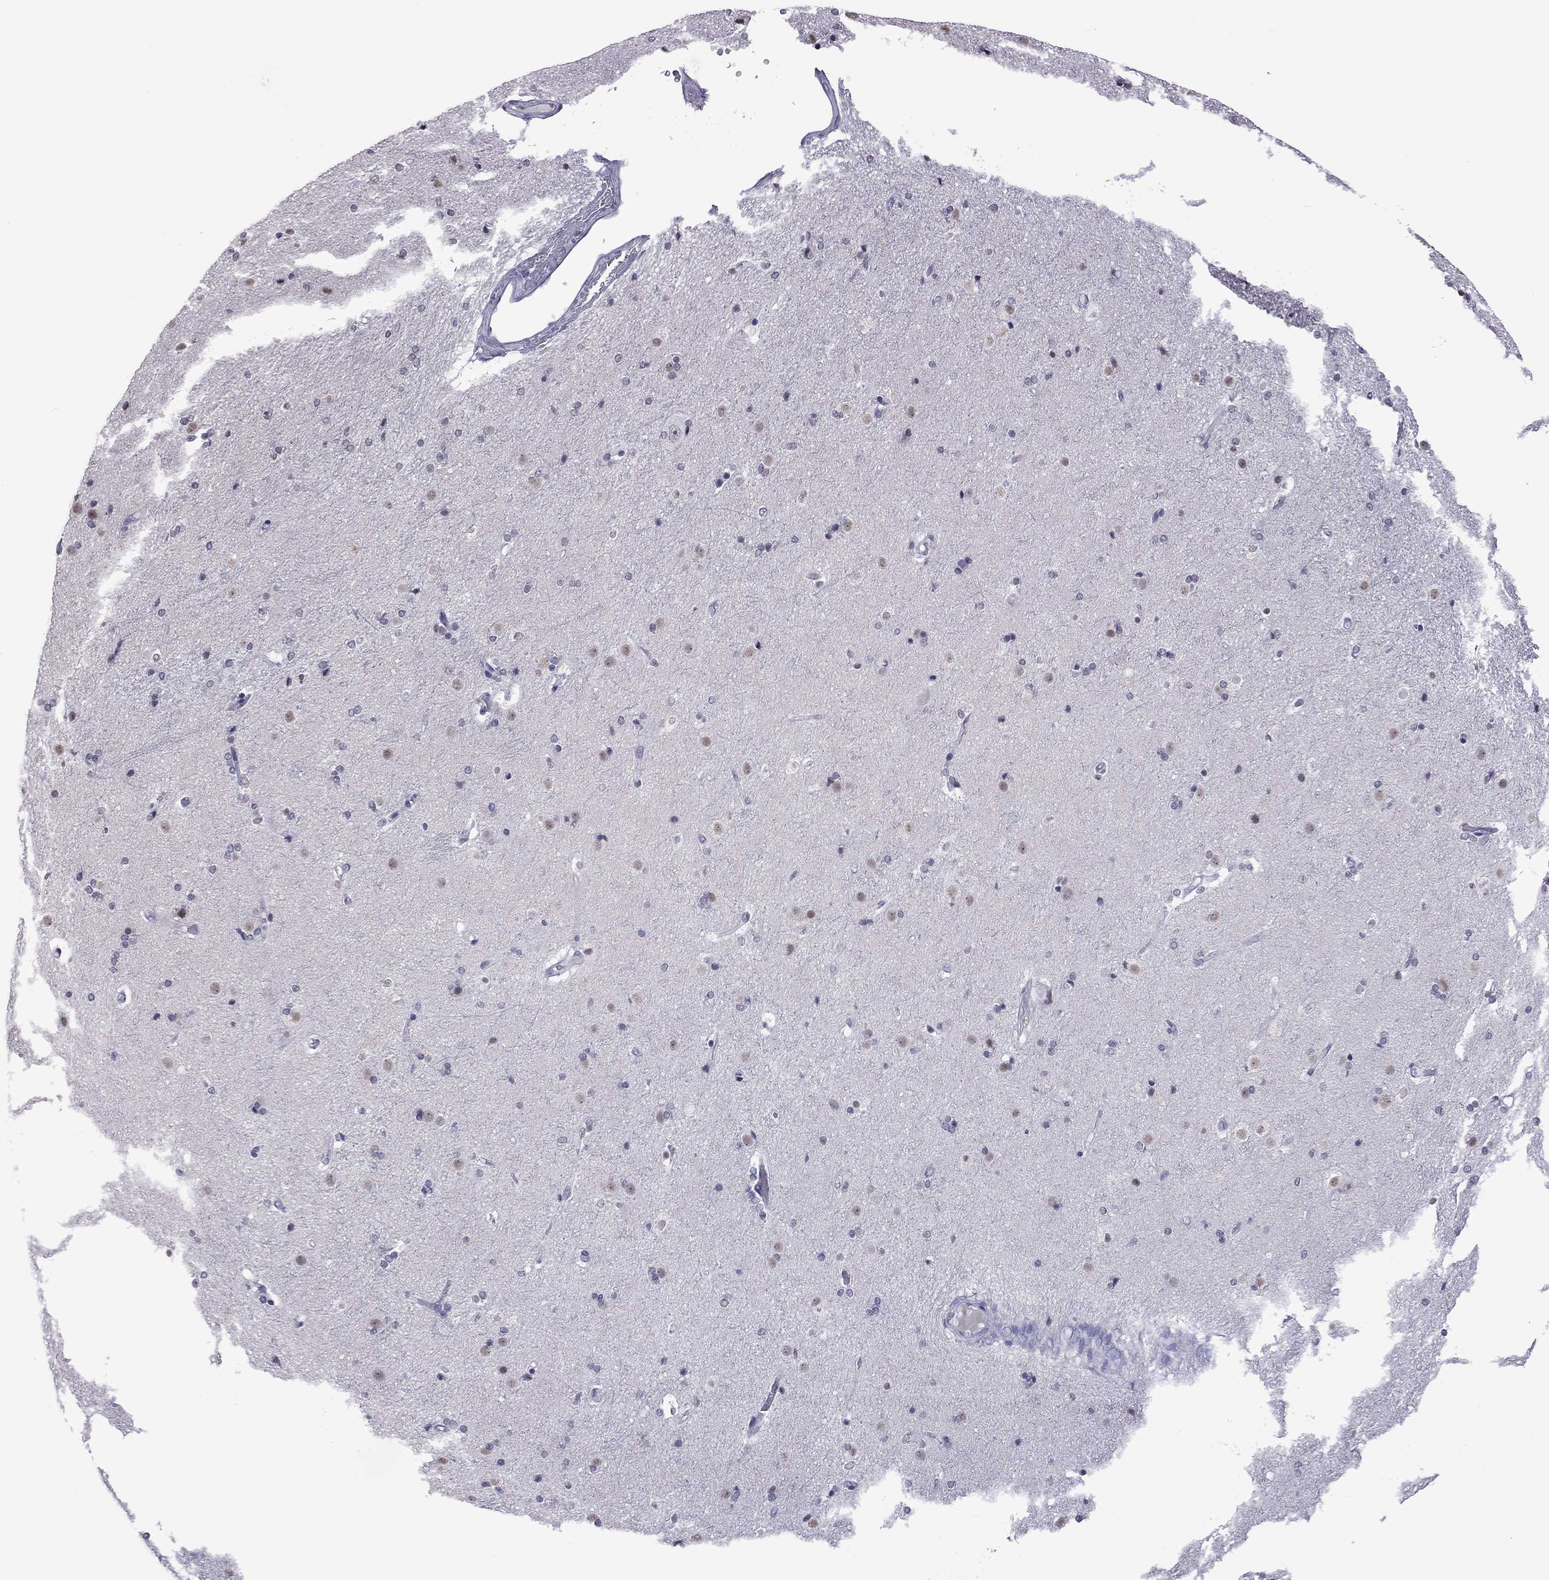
{"staining": {"intensity": "weak", "quantity": "<25%", "location": "nuclear"}, "tissue": "caudate", "cell_type": "Glial cells", "image_type": "normal", "snomed": [{"axis": "morphology", "description": "Normal tissue, NOS"}, {"axis": "topography", "description": "Lateral ventricle wall"}], "caption": "Immunohistochemistry (IHC) photomicrograph of unremarkable caudate: human caudate stained with DAB demonstrates no significant protein staining in glial cells.", "gene": "PPP1R3A", "patient": {"sex": "male", "age": 54}}